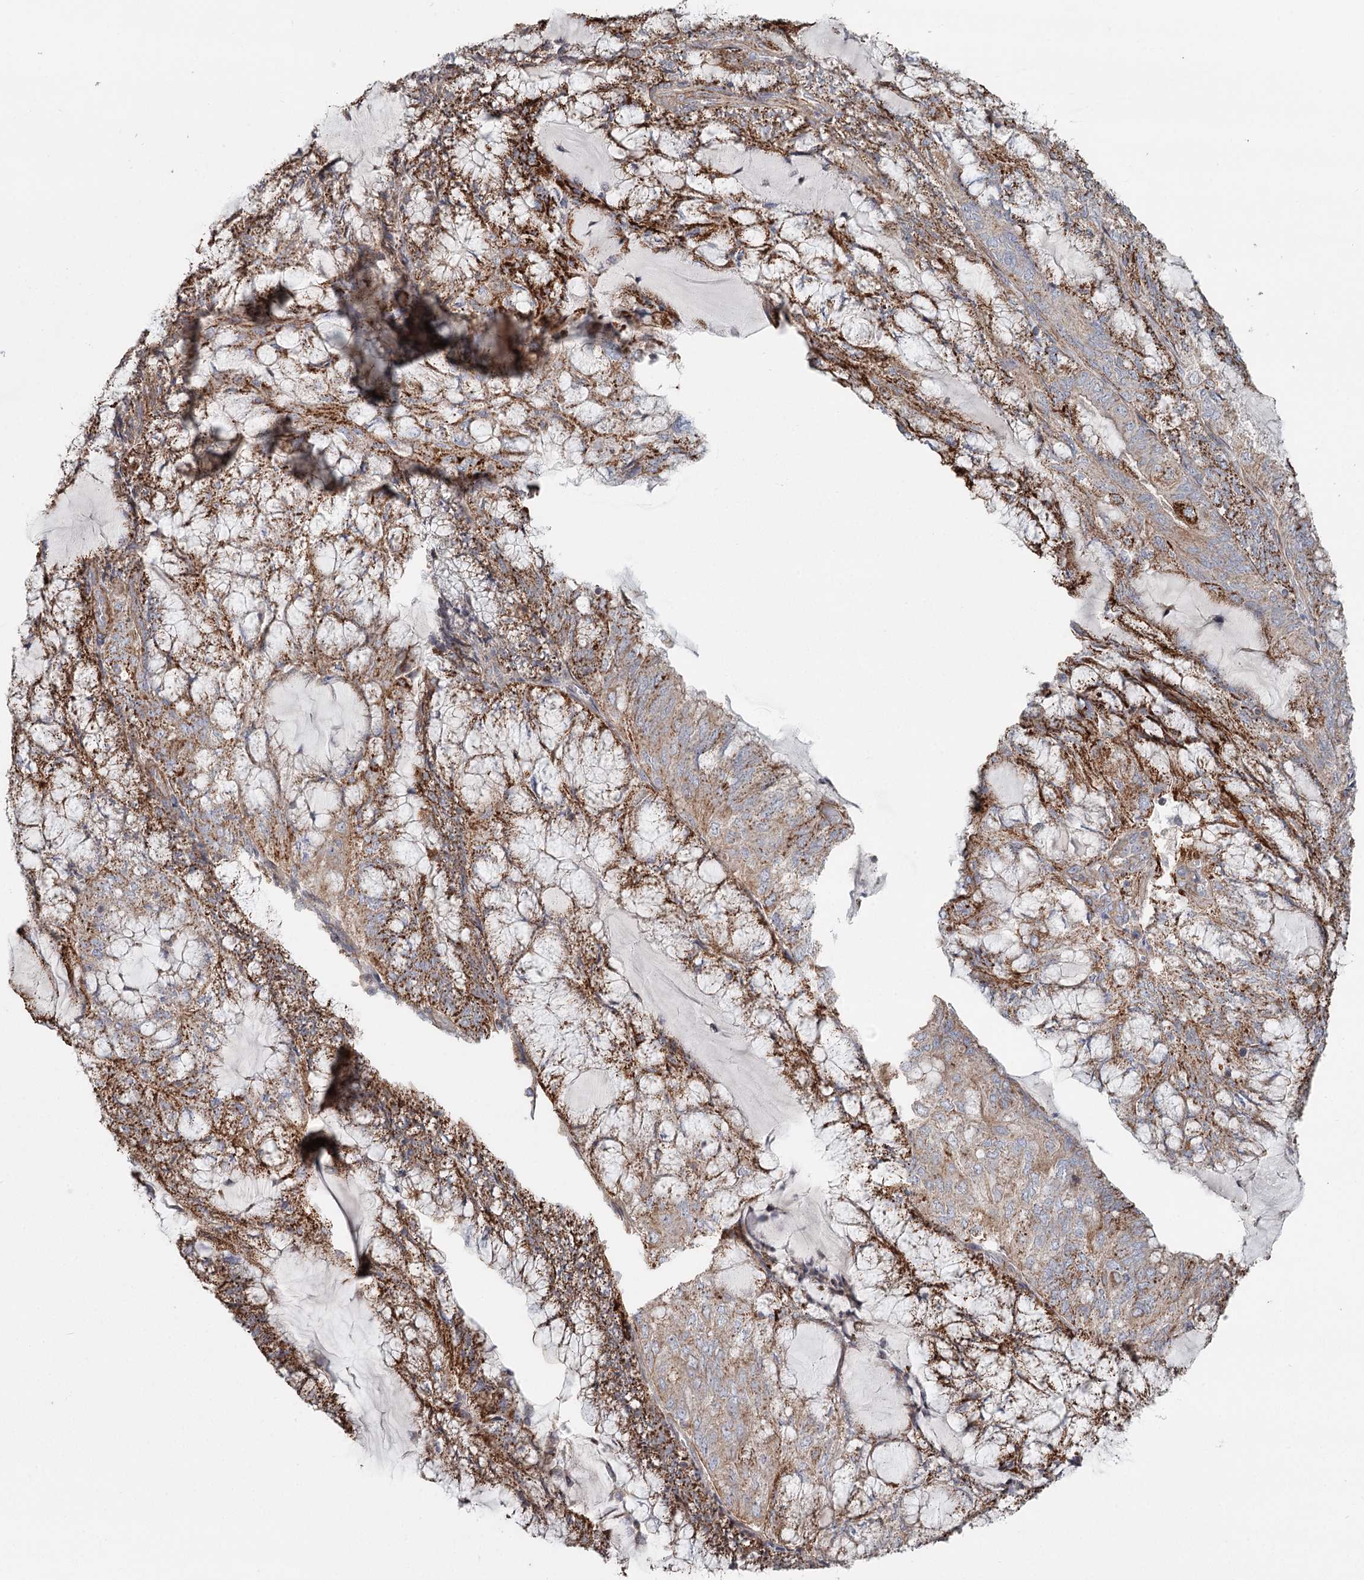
{"staining": {"intensity": "moderate", "quantity": ">75%", "location": "cytoplasmic/membranous"}, "tissue": "endometrial cancer", "cell_type": "Tumor cells", "image_type": "cancer", "snomed": [{"axis": "morphology", "description": "Adenocarcinoma, NOS"}, {"axis": "topography", "description": "Endometrium"}], "caption": "The histopathology image reveals a brown stain indicating the presence of a protein in the cytoplasmic/membranous of tumor cells in endometrial cancer.", "gene": "DHRS9", "patient": {"sex": "female", "age": 81}}